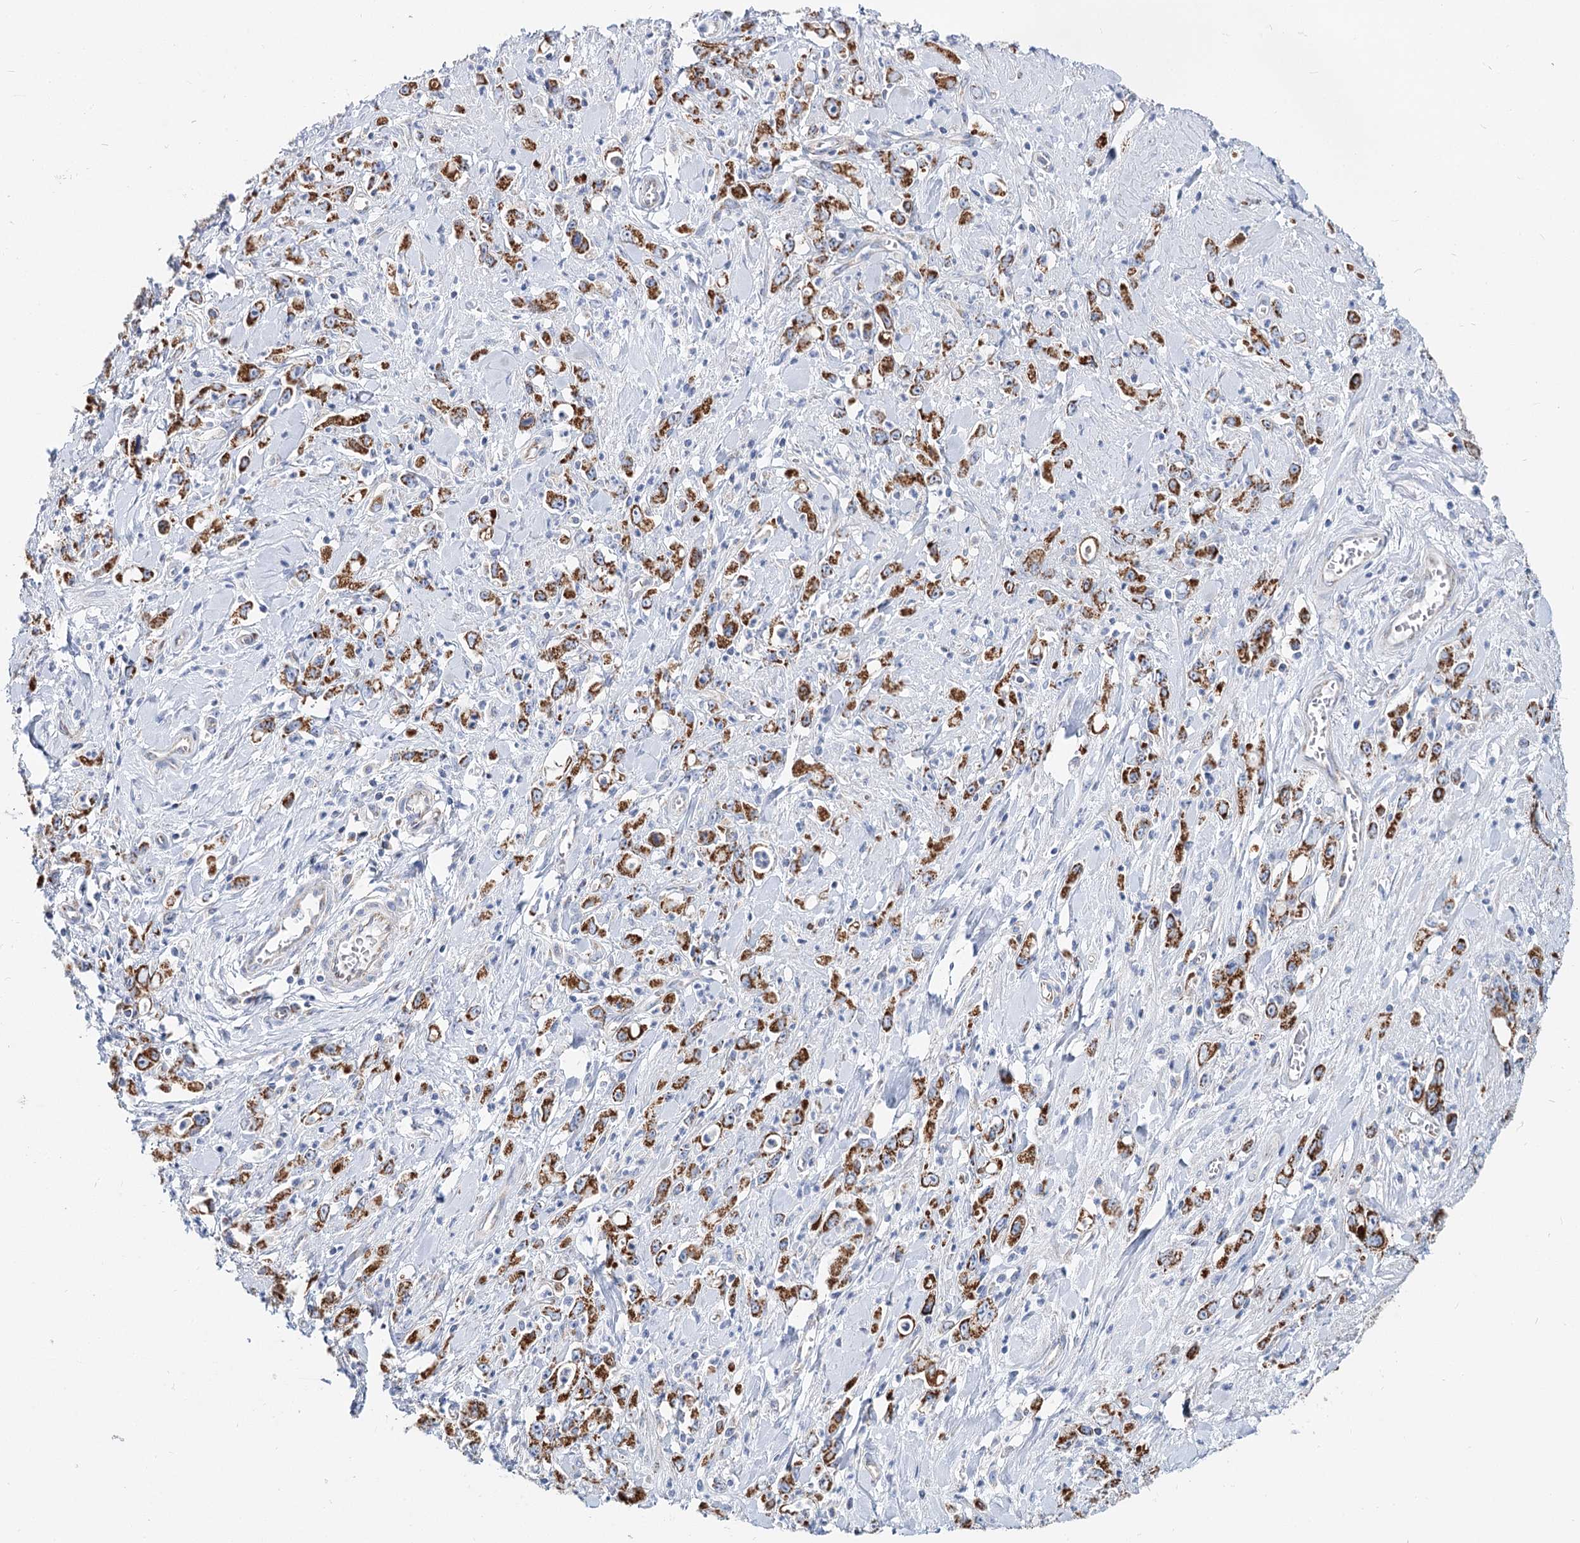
{"staining": {"intensity": "strong", "quantity": ">75%", "location": "cytoplasmic/membranous"}, "tissue": "stomach cancer", "cell_type": "Tumor cells", "image_type": "cancer", "snomed": [{"axis": "morphology", "description": "Adenocarcinoma, NOS"}, {"axis": "topography", "description": "Stomach, lower"}], "caption": "A histopathology image showing strong cytoplasmic/membranous positivity in about >75% of tumor cells in stomach adenocarcinoma, as visualized by brown immunohistochemical staining.", "gene": "MCCC2", "patient": {"sex": "female", "age": 43}}